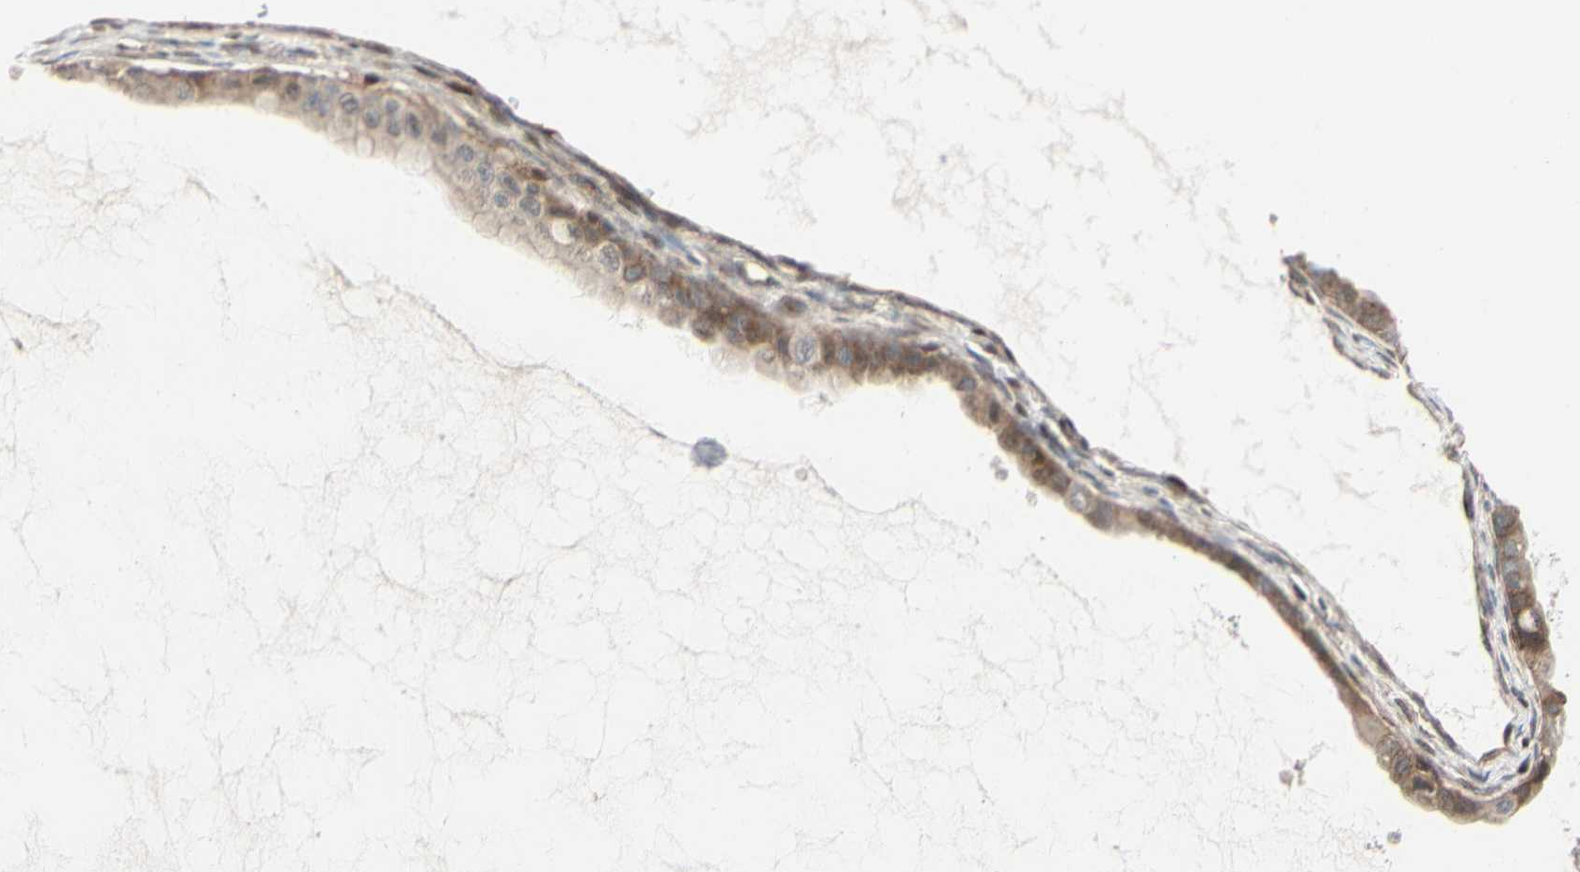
{"staining": {"intensity": "weak", "quantity": ">75%", "location": "cytoplasmic/membranous"}, "tissue": "ovarian cancer", "cell_type": "Tumor cells", "image_type": "cancer", "snomed": [{"axis": "morphology", "description": "Cystadenocarcinoma, mucinous, NOS"}, {"axis": "topography", "description": "Ovary"}], "caption": "Tumor cells exhibit weak cytoplasmic/membranous staining in about >75% of cells in mucinous cystadenocarcinoma (ovarian).", "gene": "CDK5", "patient": {"sex": "female", "age": 80}}